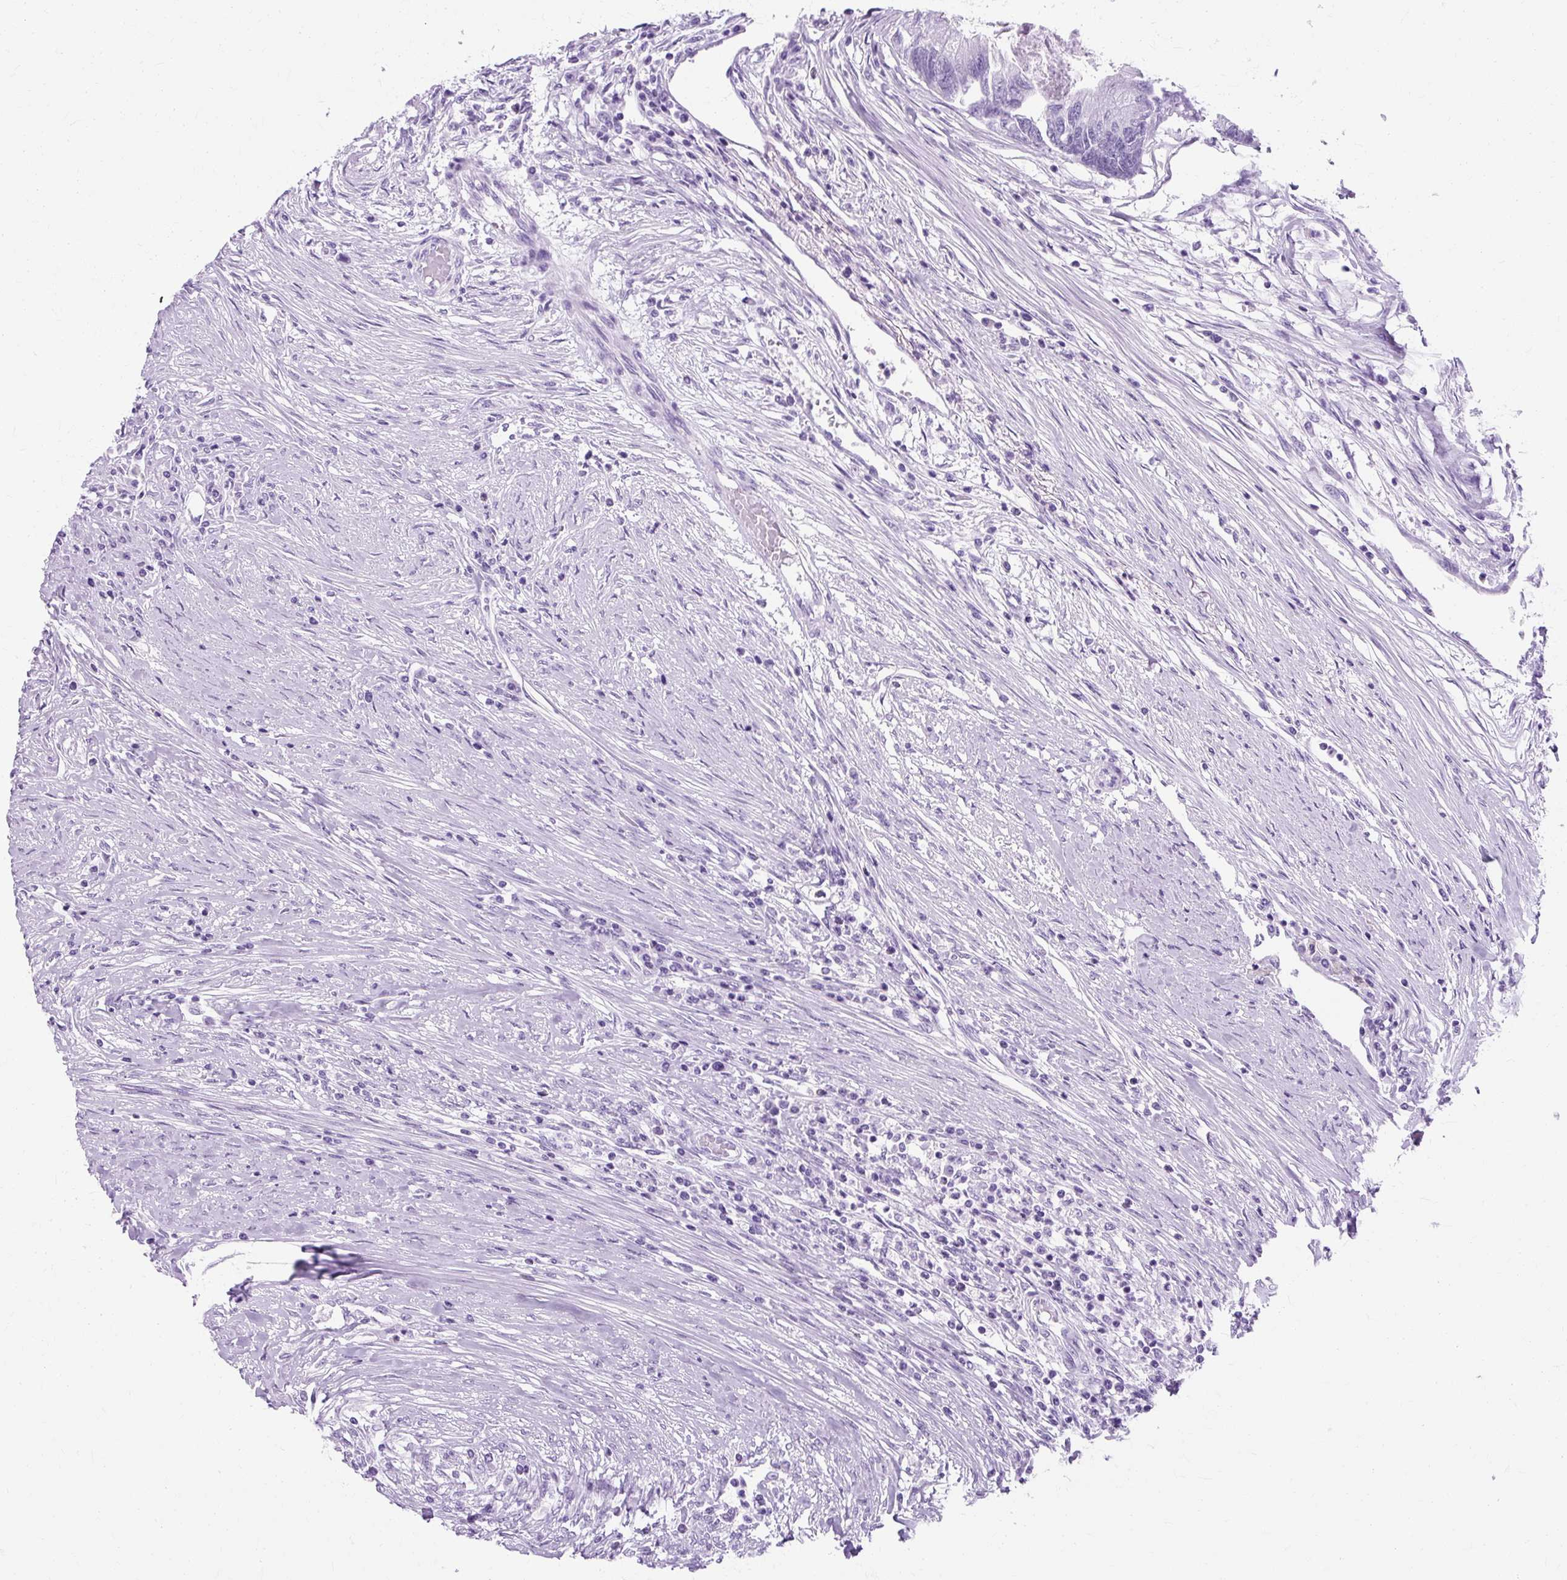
{"staining": {"intensity": "negative", "quantity": "none", "location": "none"}, "tissue": "colorectal cancer", "cell_type": "Tumor cells", "image_type": "cancer", "snomed": [{"axis": "morphology", "description": "Adenocarcinoma, NOS"}, {"axis": "topography", "description": "Colon"}], "caption": "The image exhibits no staining of tumor cells in colorectal cancer.", "gene": "TMEM89", "patient": {"sex": "female", "age": 67}}